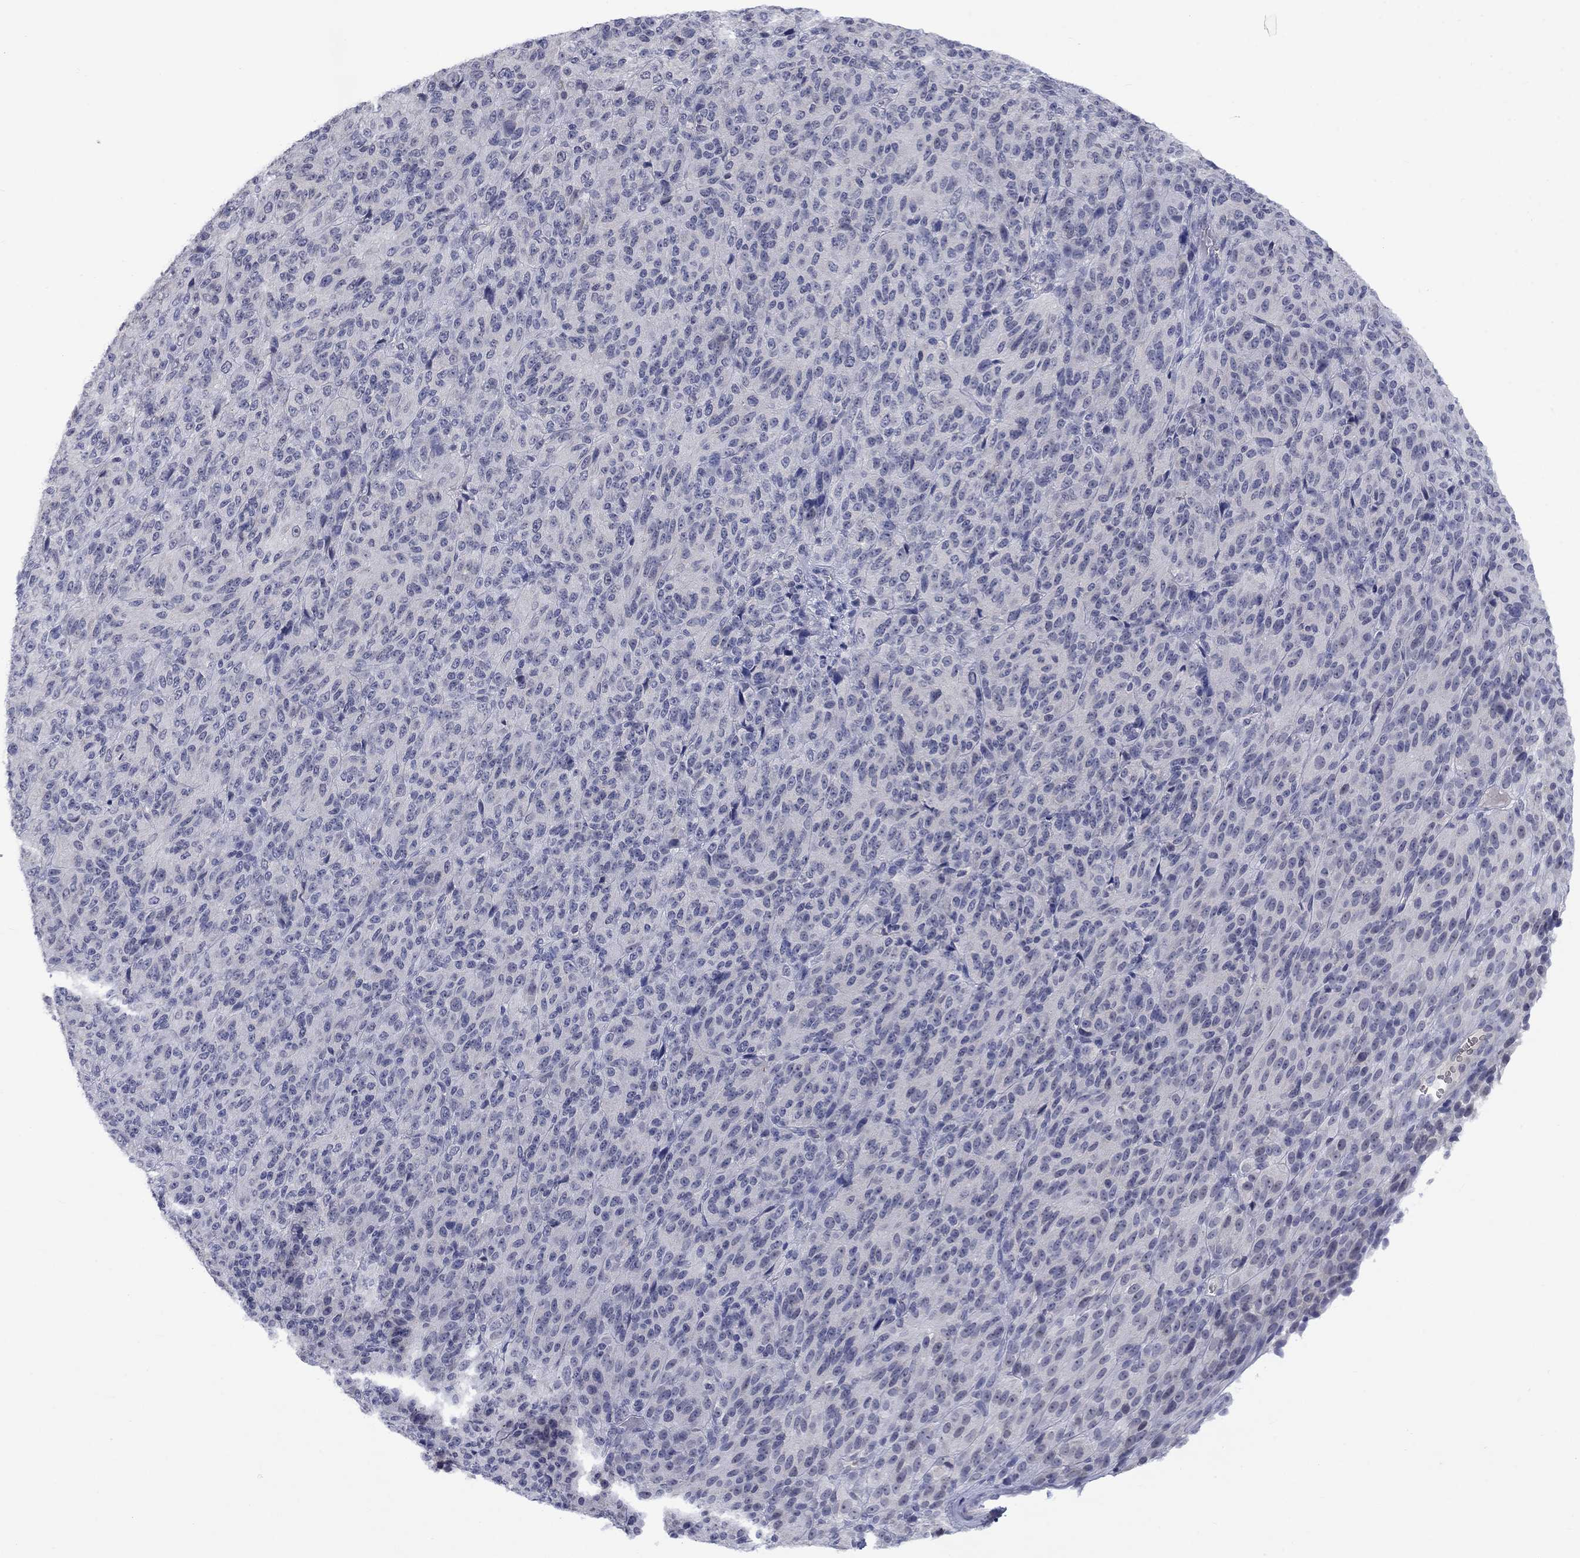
{"staining": {"intensity": "negative", "quantity": "none", "location": "none"}, "tissue": "melanoma", "cell_type": "Tumor cells", "image_type": "cancer", "snomed": [{"axis": "morphology", "description": "Malignant melanoma, Metastatic site"}, {"axis": "topography", "description": "Brain"}], "caption": "Micrograph shows no significant protein staining in tumor cells of melanoma.", "gene": "NSMF", "patient": {"sex": "female", "age": 56}}